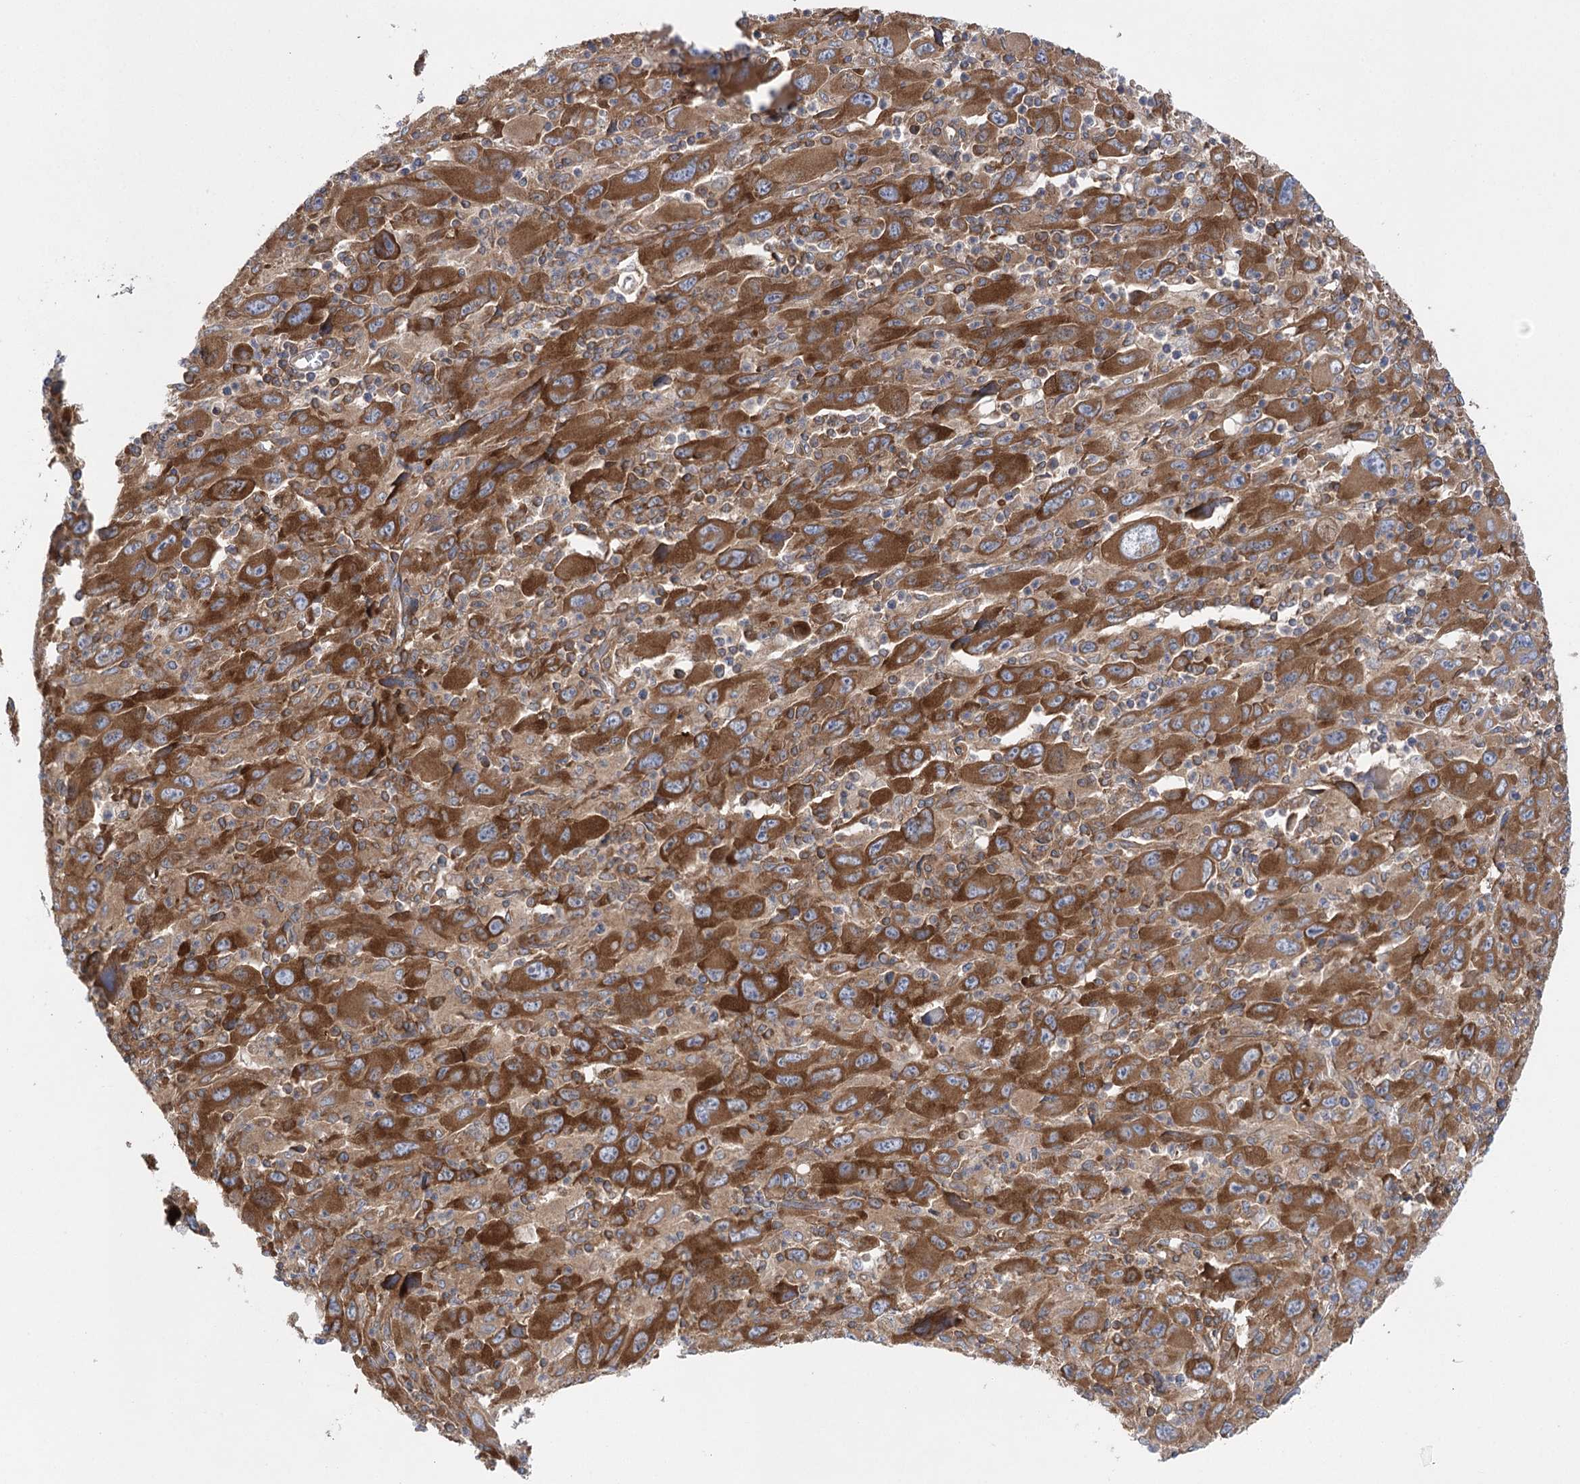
{"staining": {"intensity": "strong", "quantity": ">75%", "location": "cytoplasmic/membranous"}, "tissue": "melanoma", "cell_type": "Tumor cells", "image_type": "cancer", "snomed": [{"axis": "morphology", "description": "Malignant melanoma, Metastatic site"}, {"axis": "topography", "description": "Skin"}], "caption": "Brown immunohistochemical staining in melanoma shows strong cytoplasmic/membranous positivity in approximately >75% of tumor cells. (DAB (3,3'-diaminobenzidine) = brown stain, brightfield microscopy at high magnification).", "gene": "EIF3A", "patient": {"sex": "female", "age": 56}}